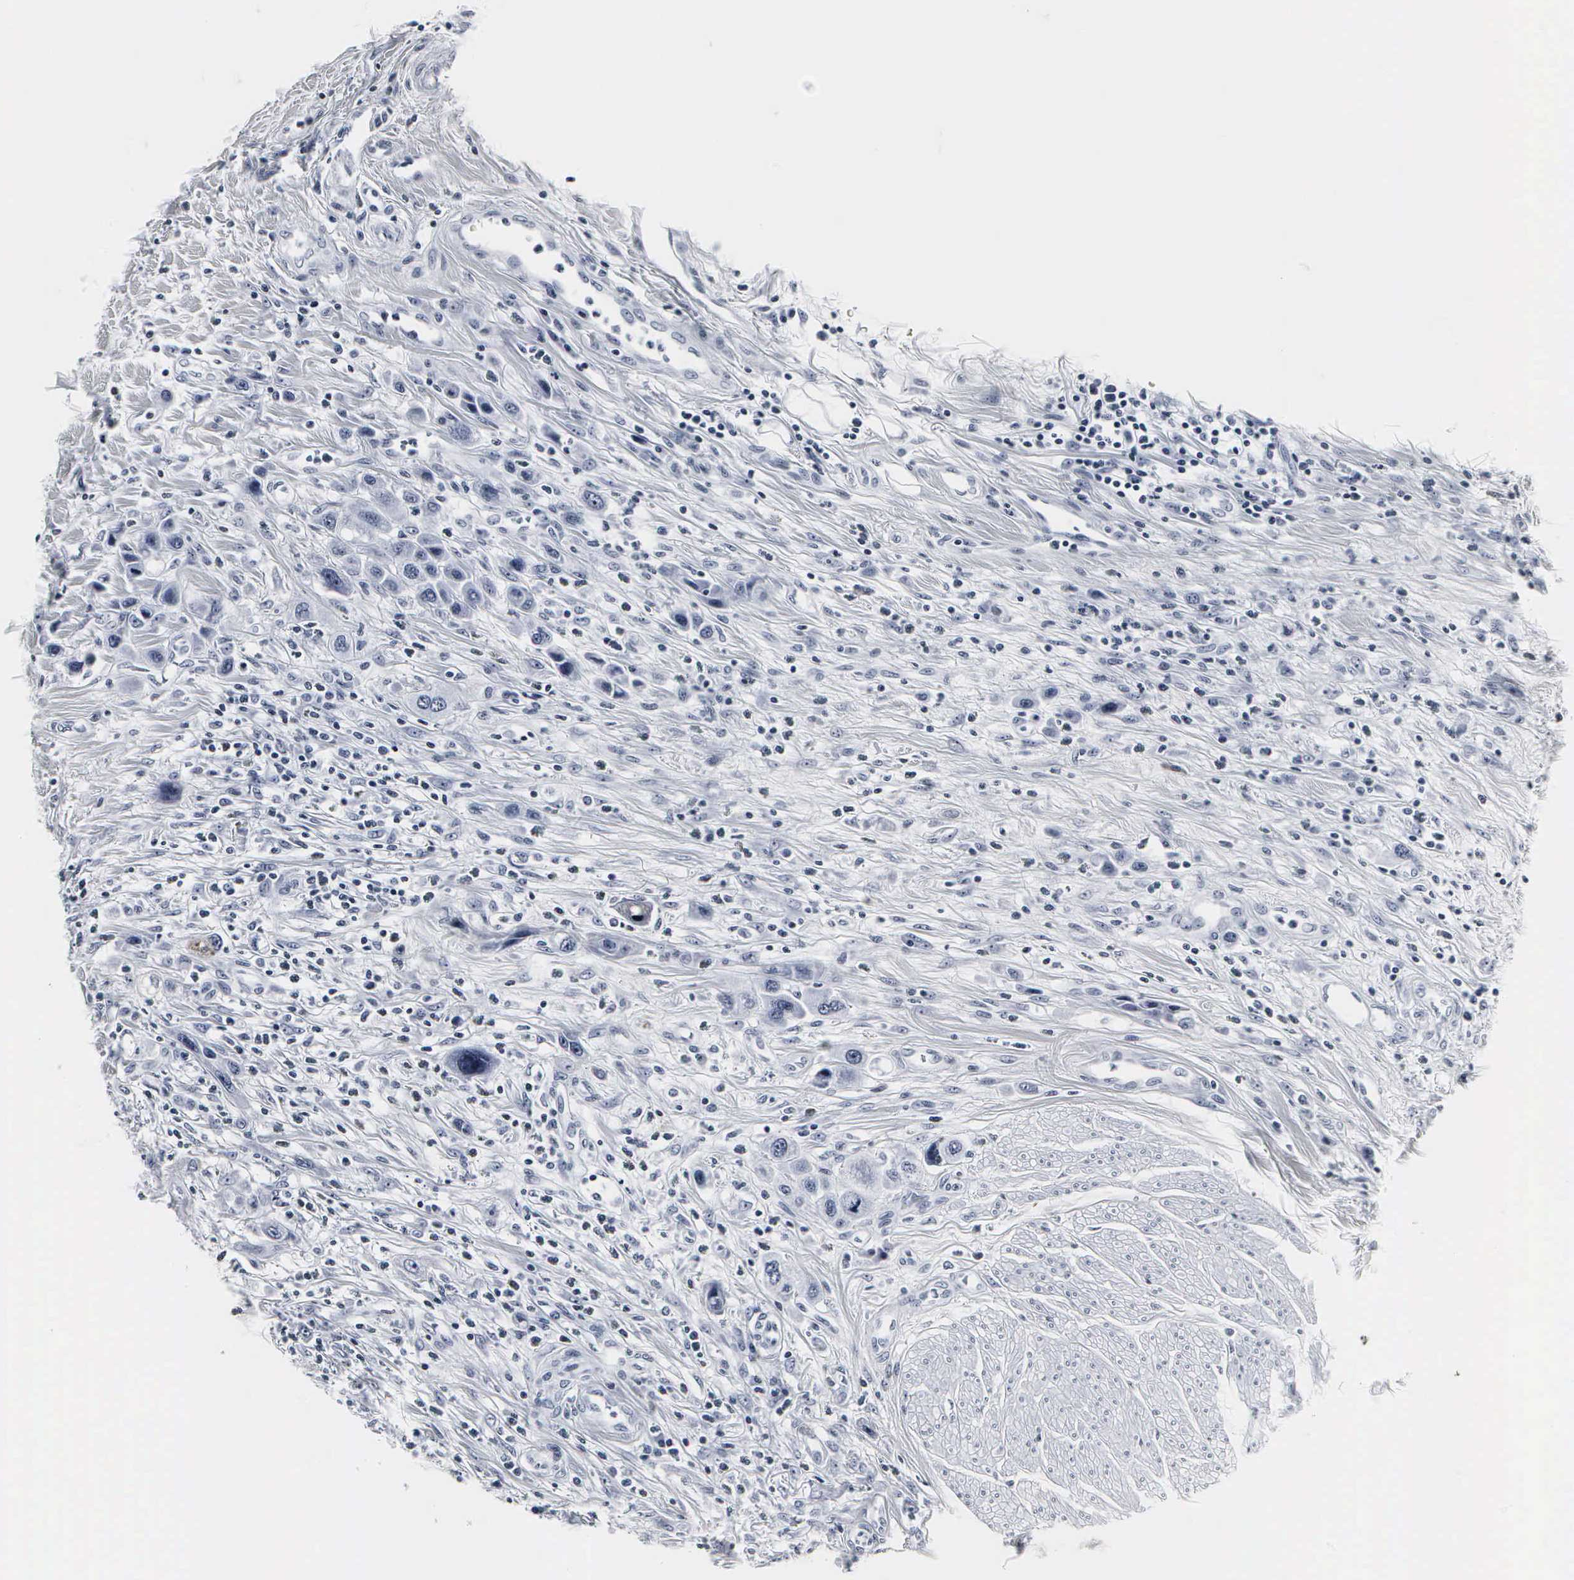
{"staining": {"intensity": "negative", "quantity": "none", "location": "none"}, "tissue": "urothelial cancer", "cell_type": "Tumor cells", "image_type": "cancer", "snomed": [{"axis": "morphology", "description": "Urothelial carcinoma, High grade"}, {"axis": "topography", "description": "Urinary bladder"}], "caption": "Urothelial cancer stained for a protein using immunohistochemistry (IHC) shows no staining tumor cells.", "gene": "DGCR2", "patient": {"sex": "male", "age": 50}}